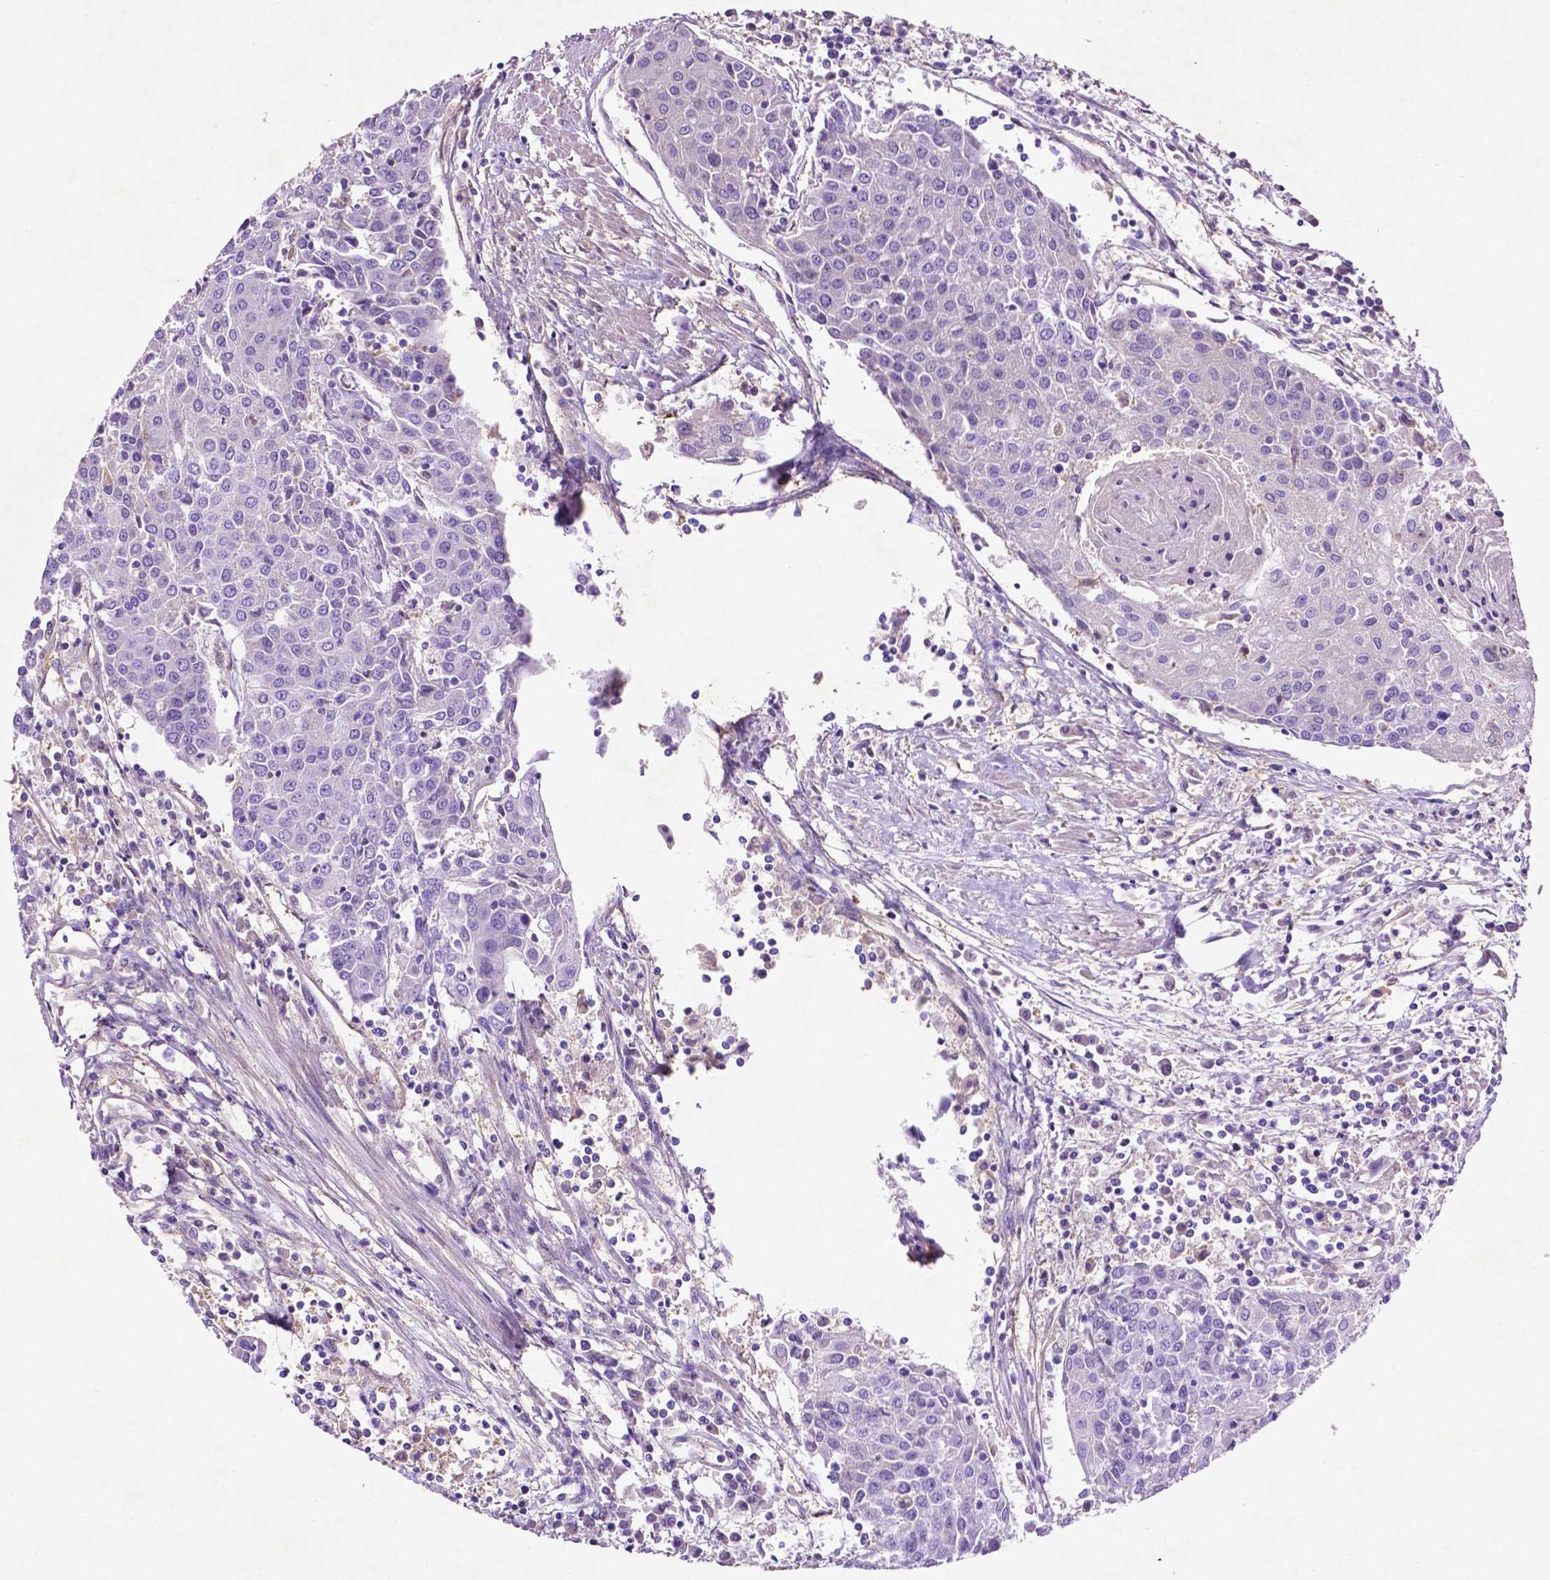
{"staining": {"intensity": "negative", "quantity": "none", "location": "none"}, "tissue": "urothelial cancer", "cell_type": "Tumor cells", "image_type": "cancer", "snomed": [{"axis": "morphology", "description": "Urothelial carcinoma, High grade"}, {"axis": "topography", "description": "Urinary bladder"}], "caption": "Tumor cells are negative for brown protein staining in urothelial cancer. (DAB immunohistochemistry with hematoxylin counter stain).", "gene": "GDPD5", "patient": {"sex": "female", "age": 85}}